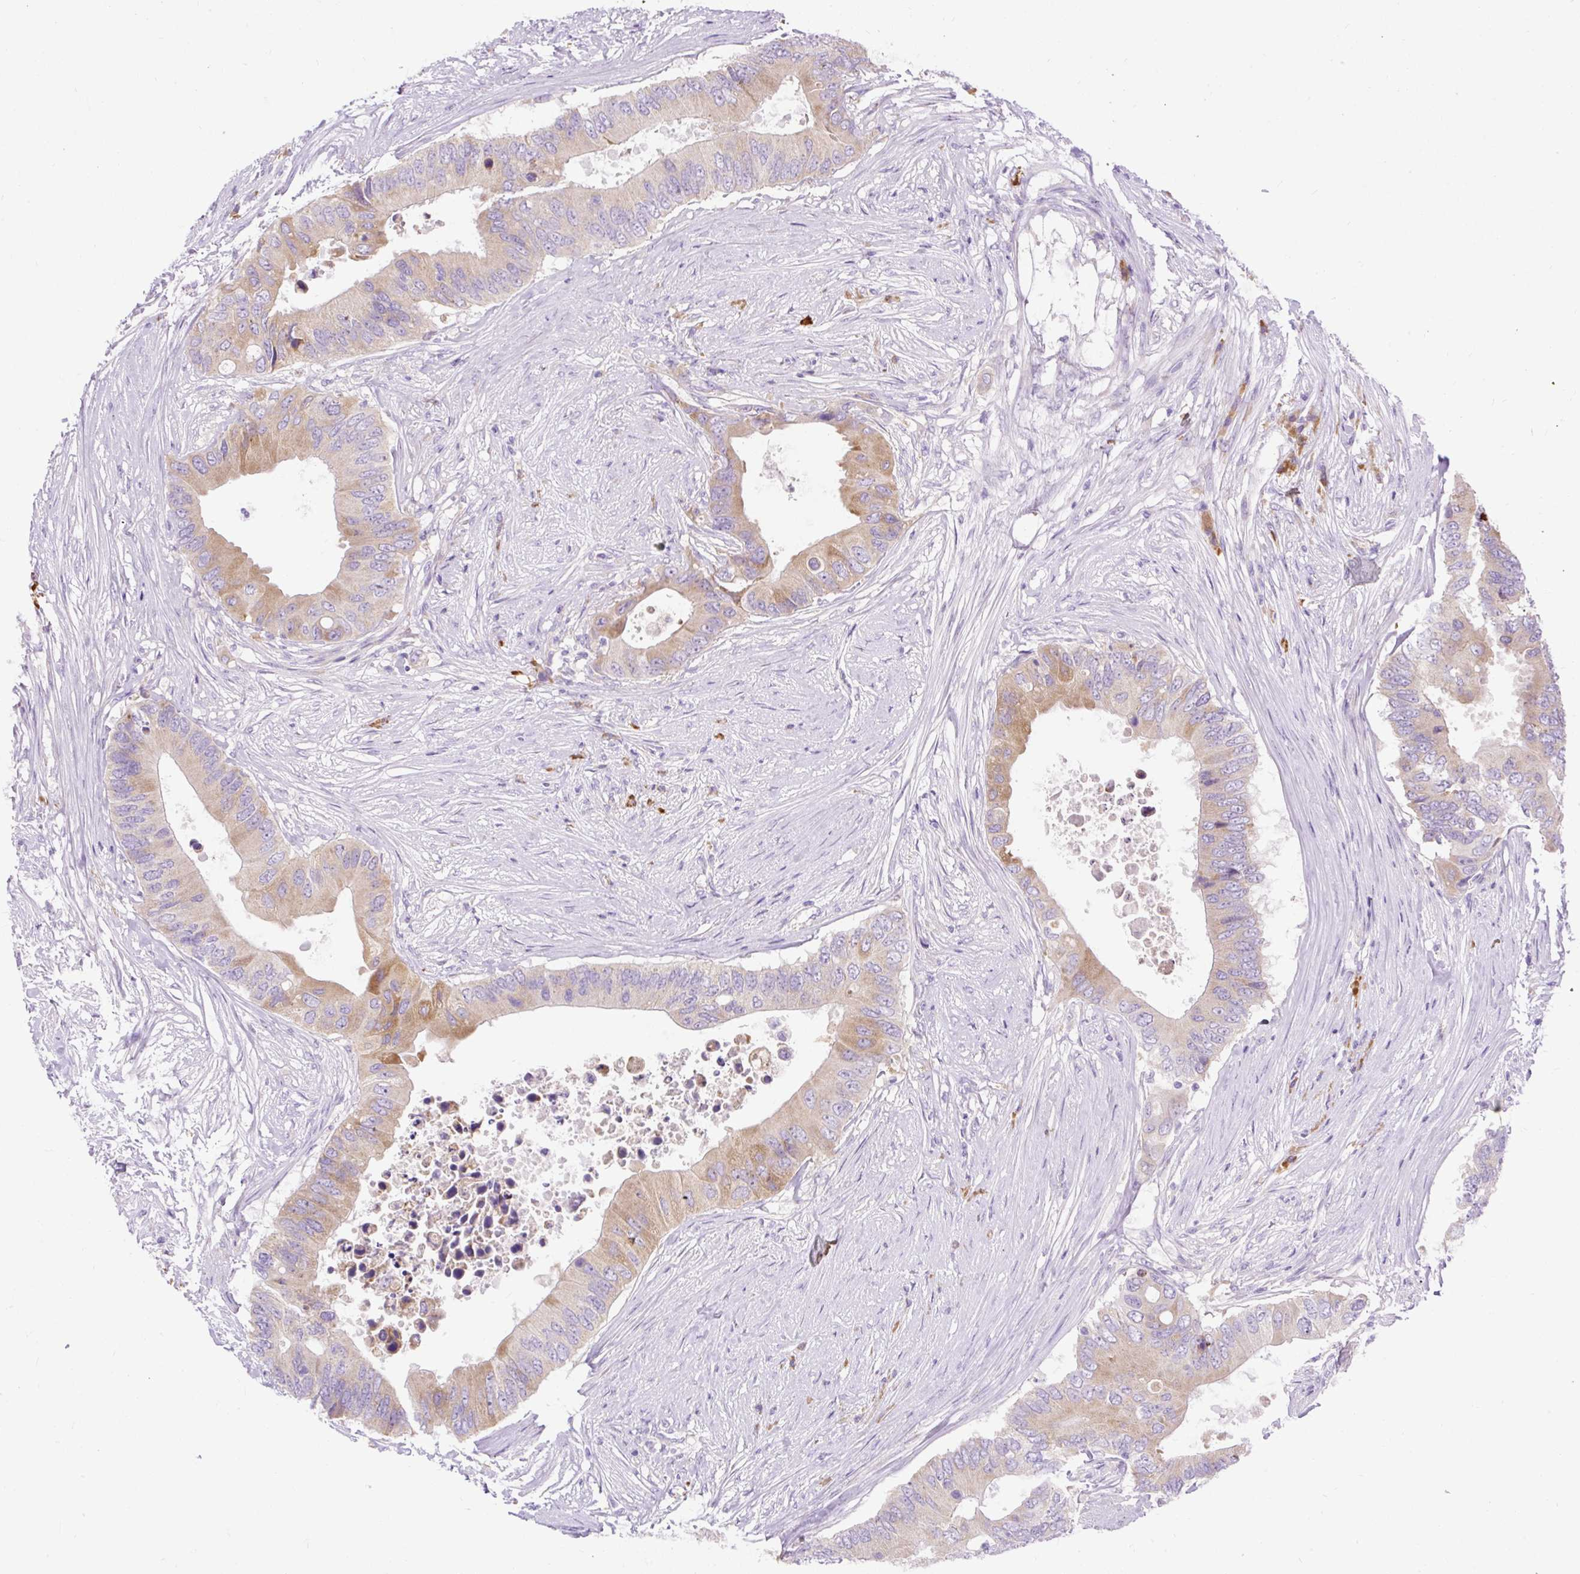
{"staining": {"intensity": "moderate", "quantity": "<25%", "location": "cytoplasmic/membranous"}, "tissue": "colorectal cancer", "cell_type": "Tumor cells", "image_type": "cancer", "snomed": [{"axis": "morphology", "description": "Adenocarcinoma, NOS"}, {"axis": "topography", "description": "Colon"}], "caption": "Immunohistochemical staining of colorectal adenocarcinoma demonstrates low levels of moderate cytoplasmic/membranous staining in approximately <25% of tumor cells. (IHC, brightfield microscopy, high magnification).", "gene": "SYBU", "patient": {"sex": "male", "age": 71}}